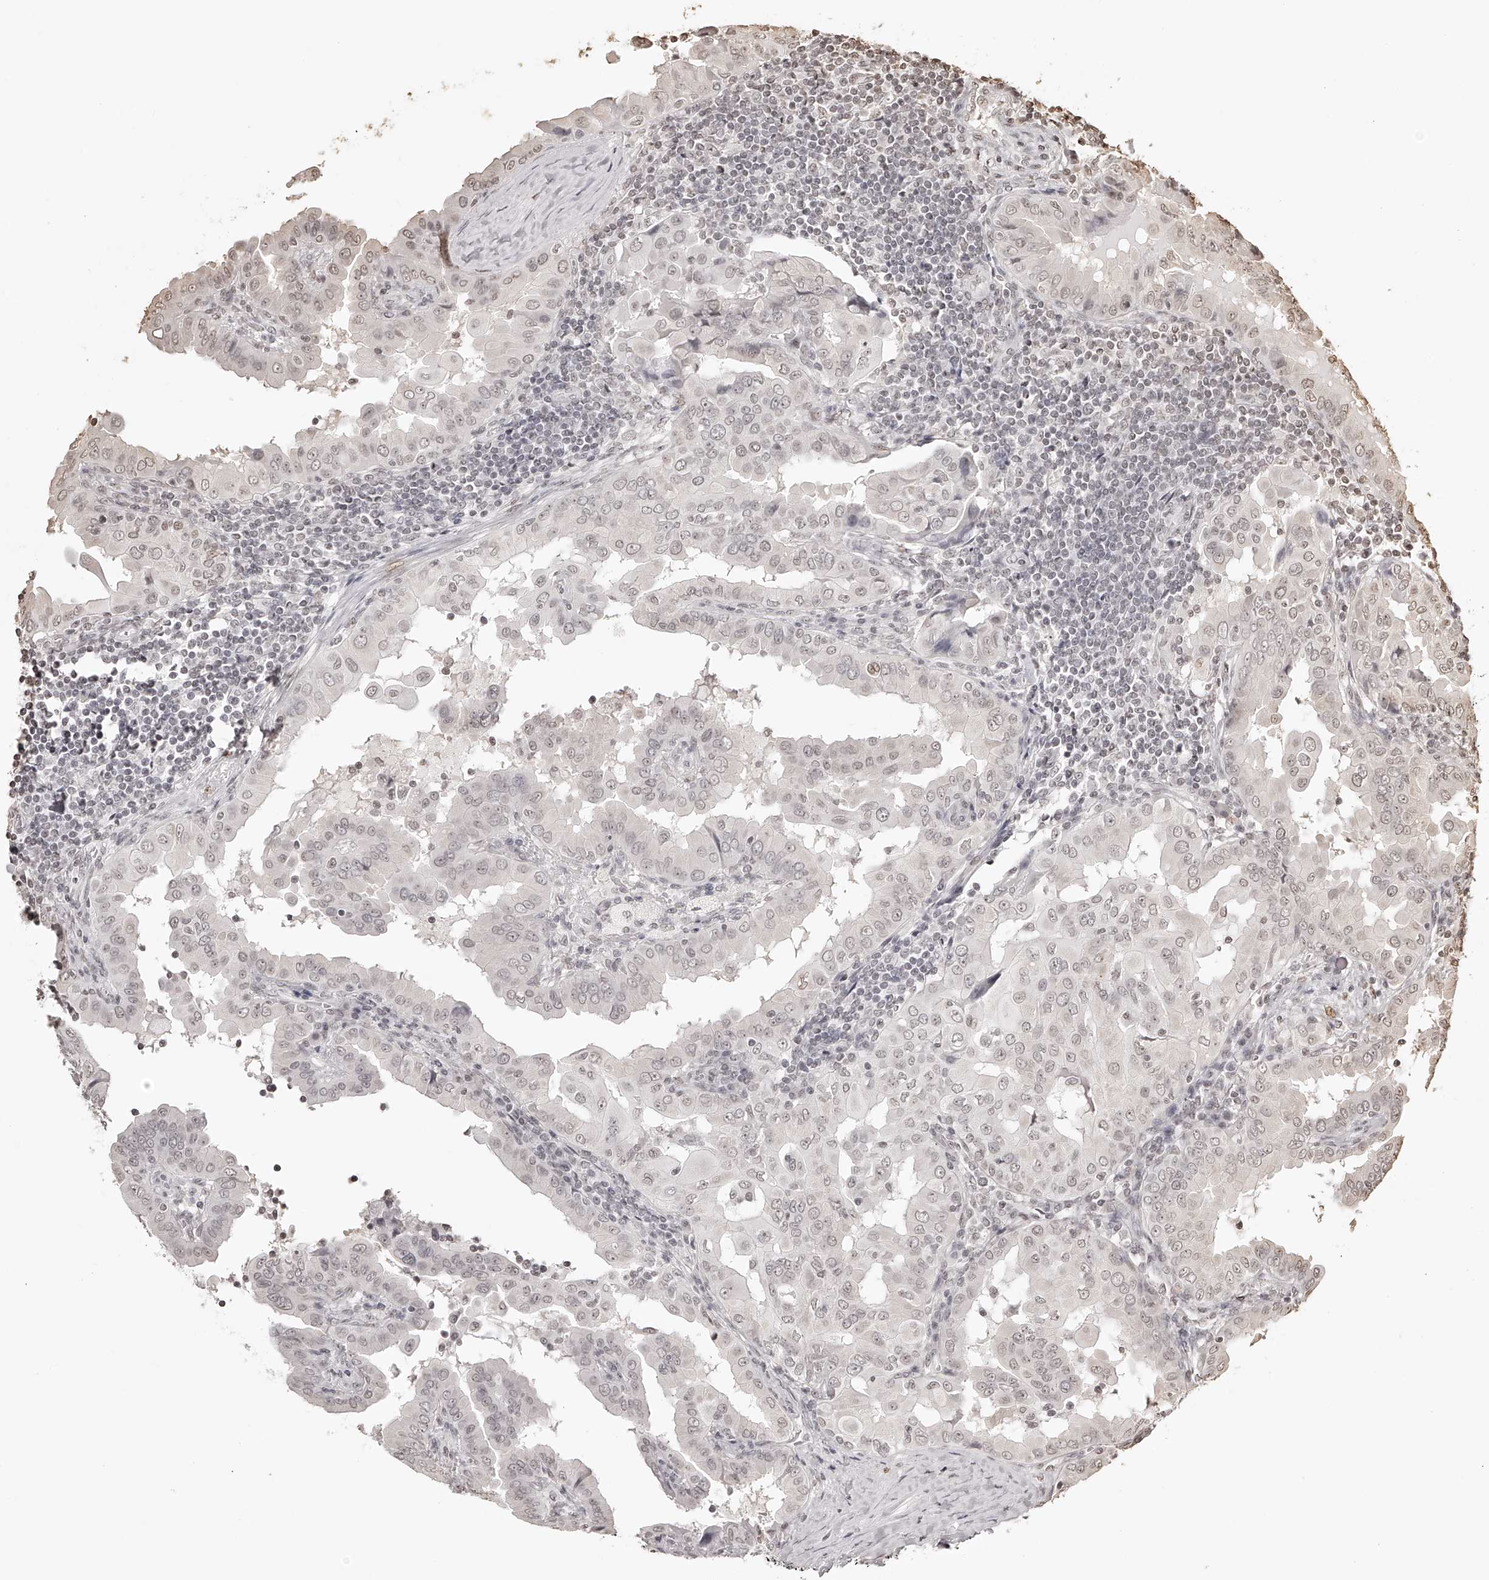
{"staining": {"intensity": "weak", "quantity": "25%-75%", "location": "nuclear"}, "tissue": "thyroid cancer", "cell_type": "Tumor cells", "image_type": "cancer", "snomed": [{"axis": "morphology", "description": "Papillary adenocarcinoma, NOS"}, {"axis": "topography", "description": "Thyroid gland"}], "caption": "Immunohistochemical staining of human papillary adenocarcinoma (thyroid) exhibits low levels of weak nuclear staining in about 25%-75% of tumor cells.", "gene": "ZNF503", "patient": {"sex": "male", "age": 33}}